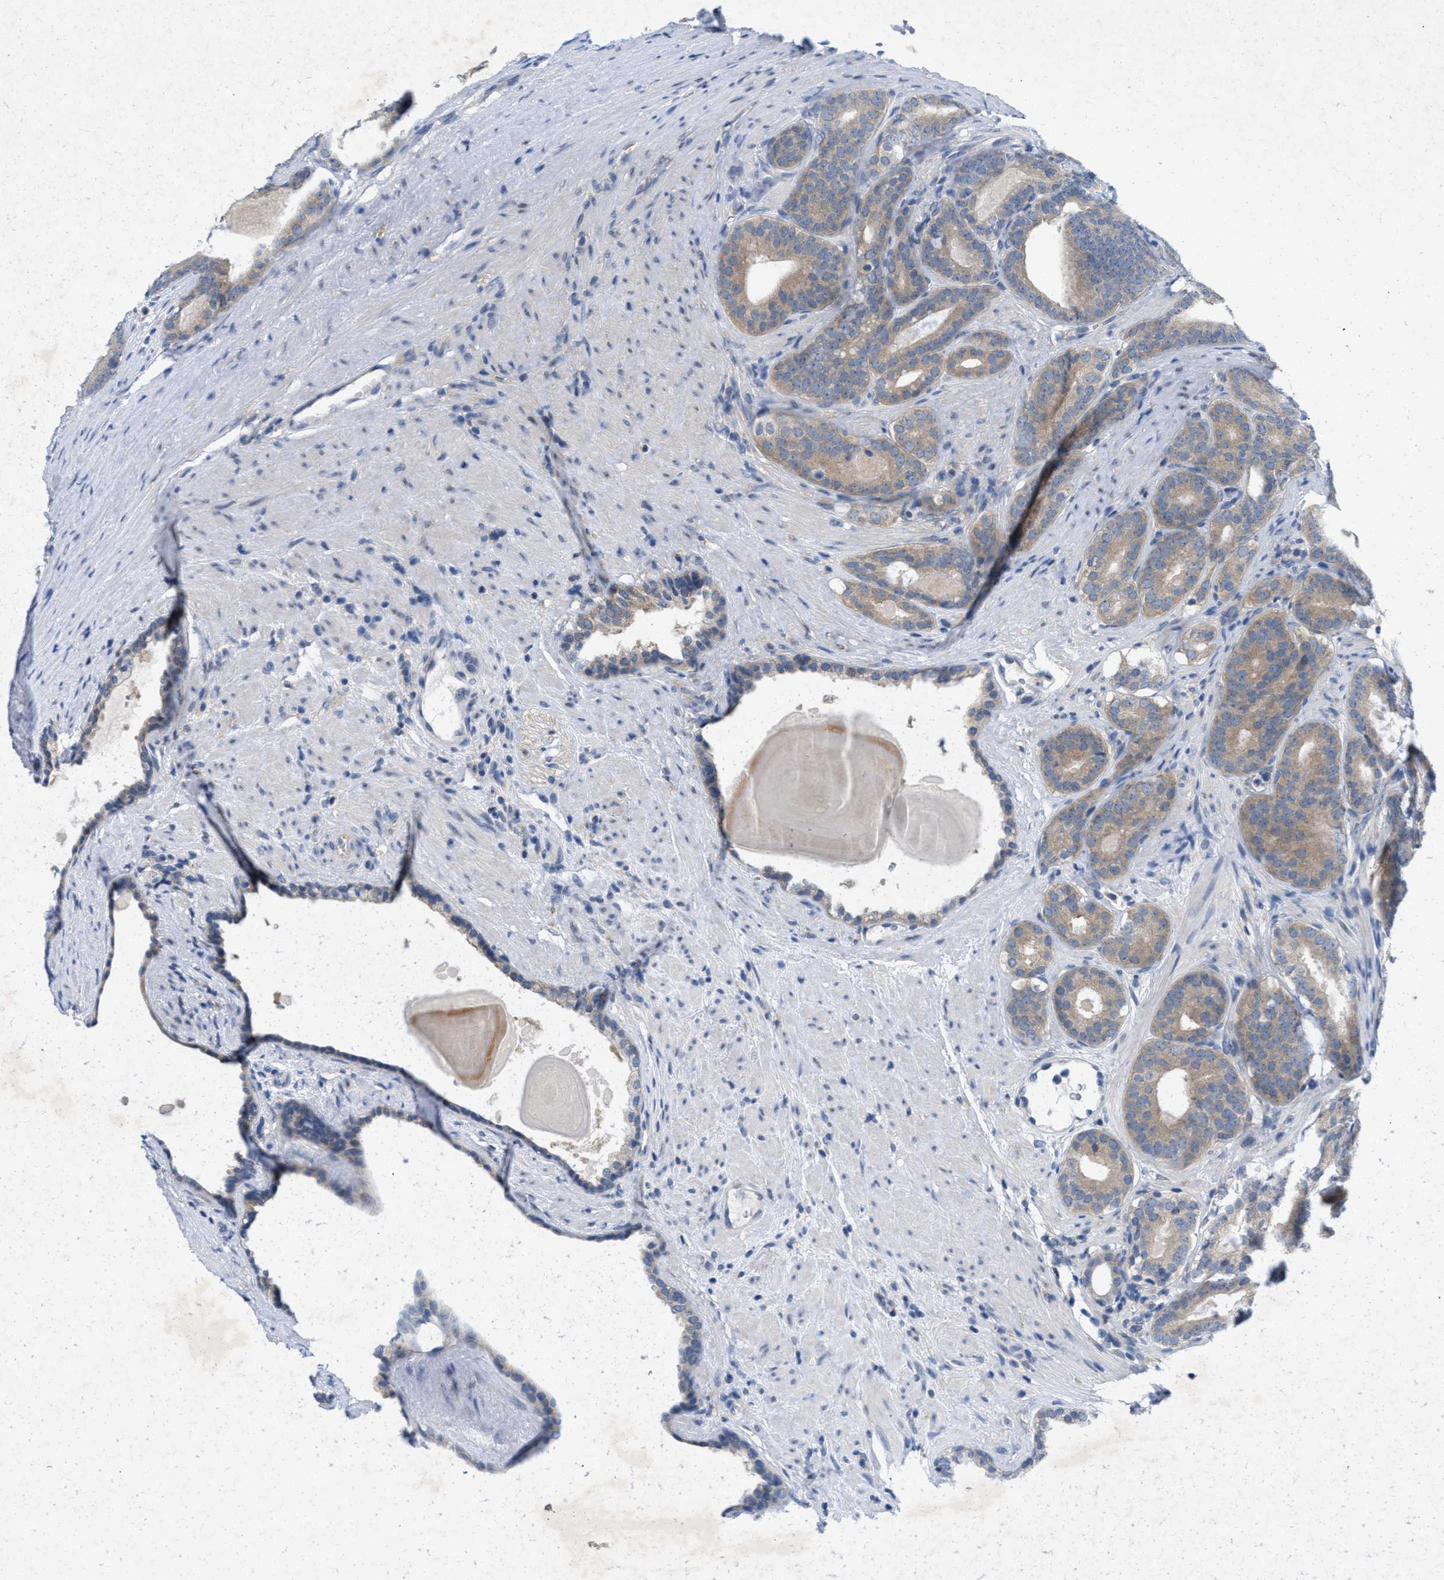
{"staining": {"intensity": "weak", "quantity": ">75%", "location": "cytoplasmic/membranous"}, "tissue": "prostate cancer", "cell_type": "Tumor cells", "image_type": "cancer", "snomed": [{"axis": "morphology", "description": "Adenocarcinoma, High grade"}, {"axis": "topography", "description": "Prostate"}], "caption": "Immunohistochemistry (IHC) photomicrograph of neoplastic tissue: prostate cancer (adenocarcinoma (high-grade)) stained using immunohistochemistry displays low levels of weak protein expression localized specifically in the cytoplasmic/membranous of tumor cells, appearing as a cytoplasmic/membranous brown color.", "gene": "WIPI2", "patient": {"sex": "male", "age": 60}}